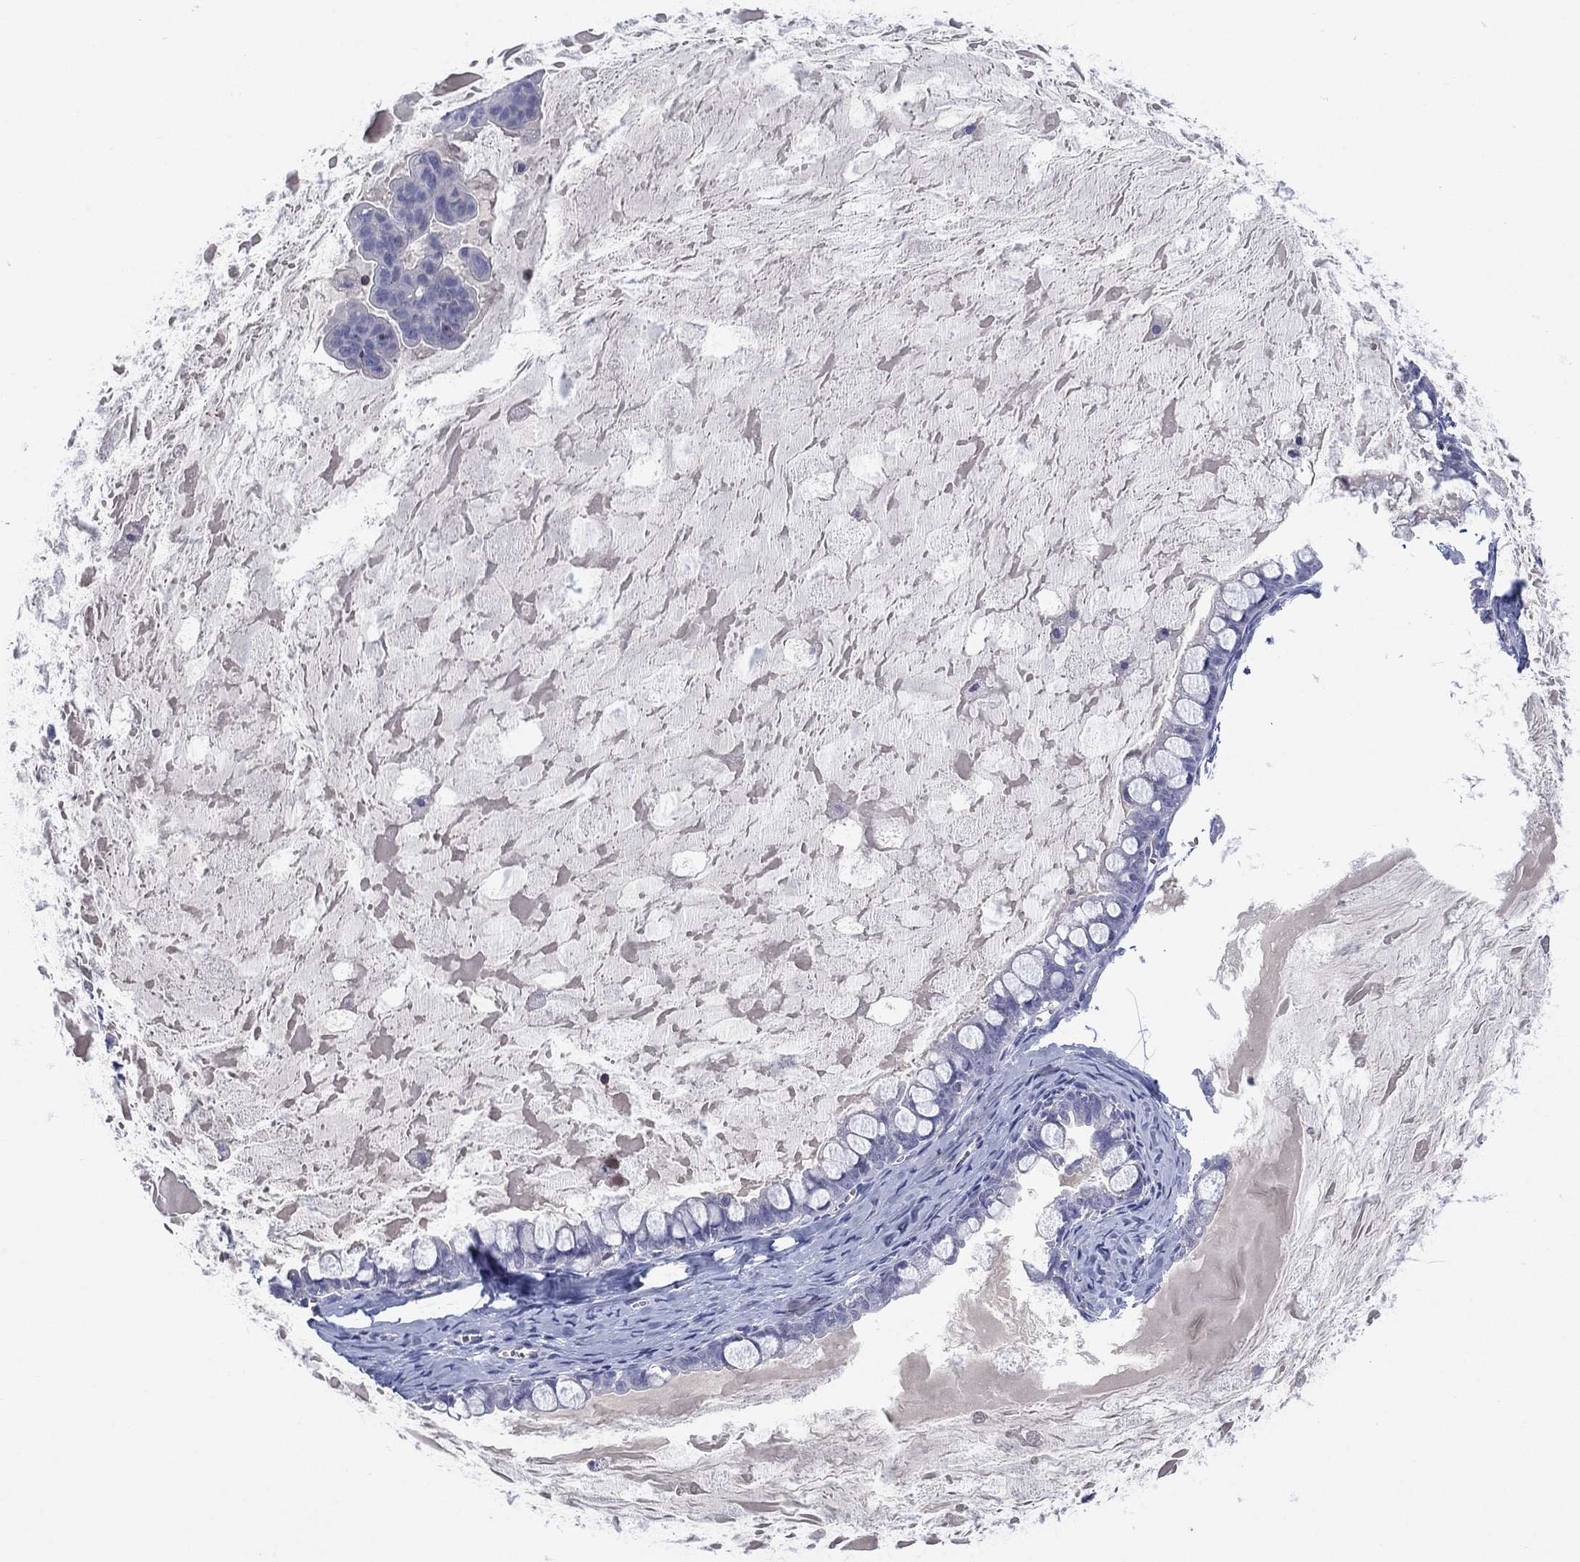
{"staining": {"intensity": "negative", "quantity": "none", "location": "none"}, "tissue": "ovarian cancer", "cell_type": "Tumor cells", "image_type": "cancer", "snomed": [{"axis": "morphology", "description": "Cystadenocarcinoma, mucinous, NOS"}, {"axis": "topography", "description": "Ovary"}], "caption": "DAB (3,3'-diaminobenzidine) immunohistochemical staining of human mucinous cystadenocarcinoma (ovarian) displays no significant positivity in tumor cells.", "gene": "SEPTIN1", "patient": {"sex": "female", "age": 63}}